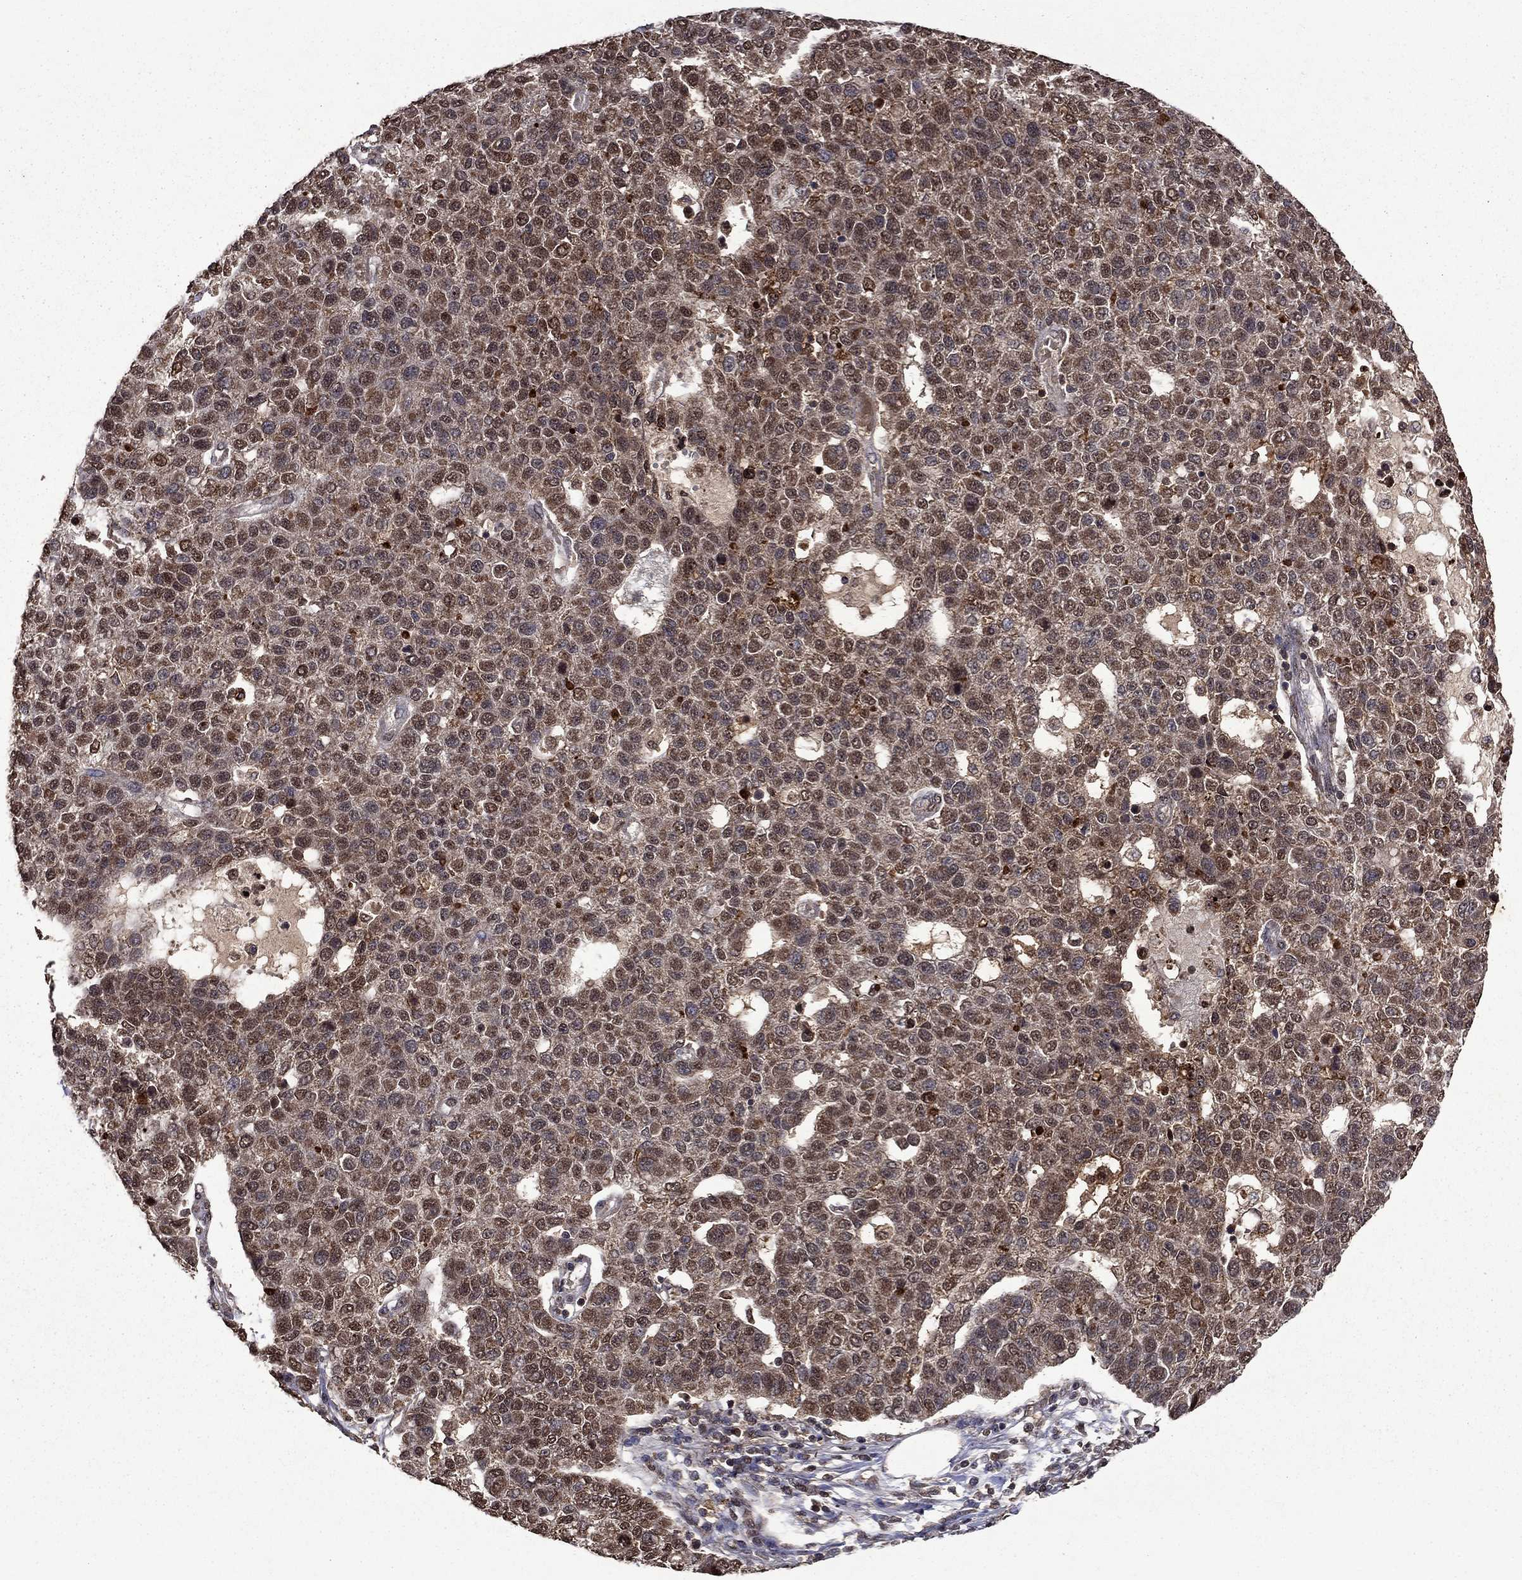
{"staining": {"intensity": "moderate", "quantity": "25%-75%", "location": "cytoplasmic/membranous,nuclear"}, "tissue": "pancreatic cancer", "cell_type": "Tumor cells", "image_type": "cancer", "snomed": [{"axis": "morphology", "description": "Adenocarcinoma, NOS"}, {"axis": "topography", "description": "Pancreas"}], "caption": "Adenocarcinoma (pancreatic) stained for a protein (brown) demonstrates moderate cytoplasmic/membranous and nuclear positive expression in approximately 25%-75% of tumor cells.", "gene": "ITM2B", "patient": {"sex": "female", "age": 61}}